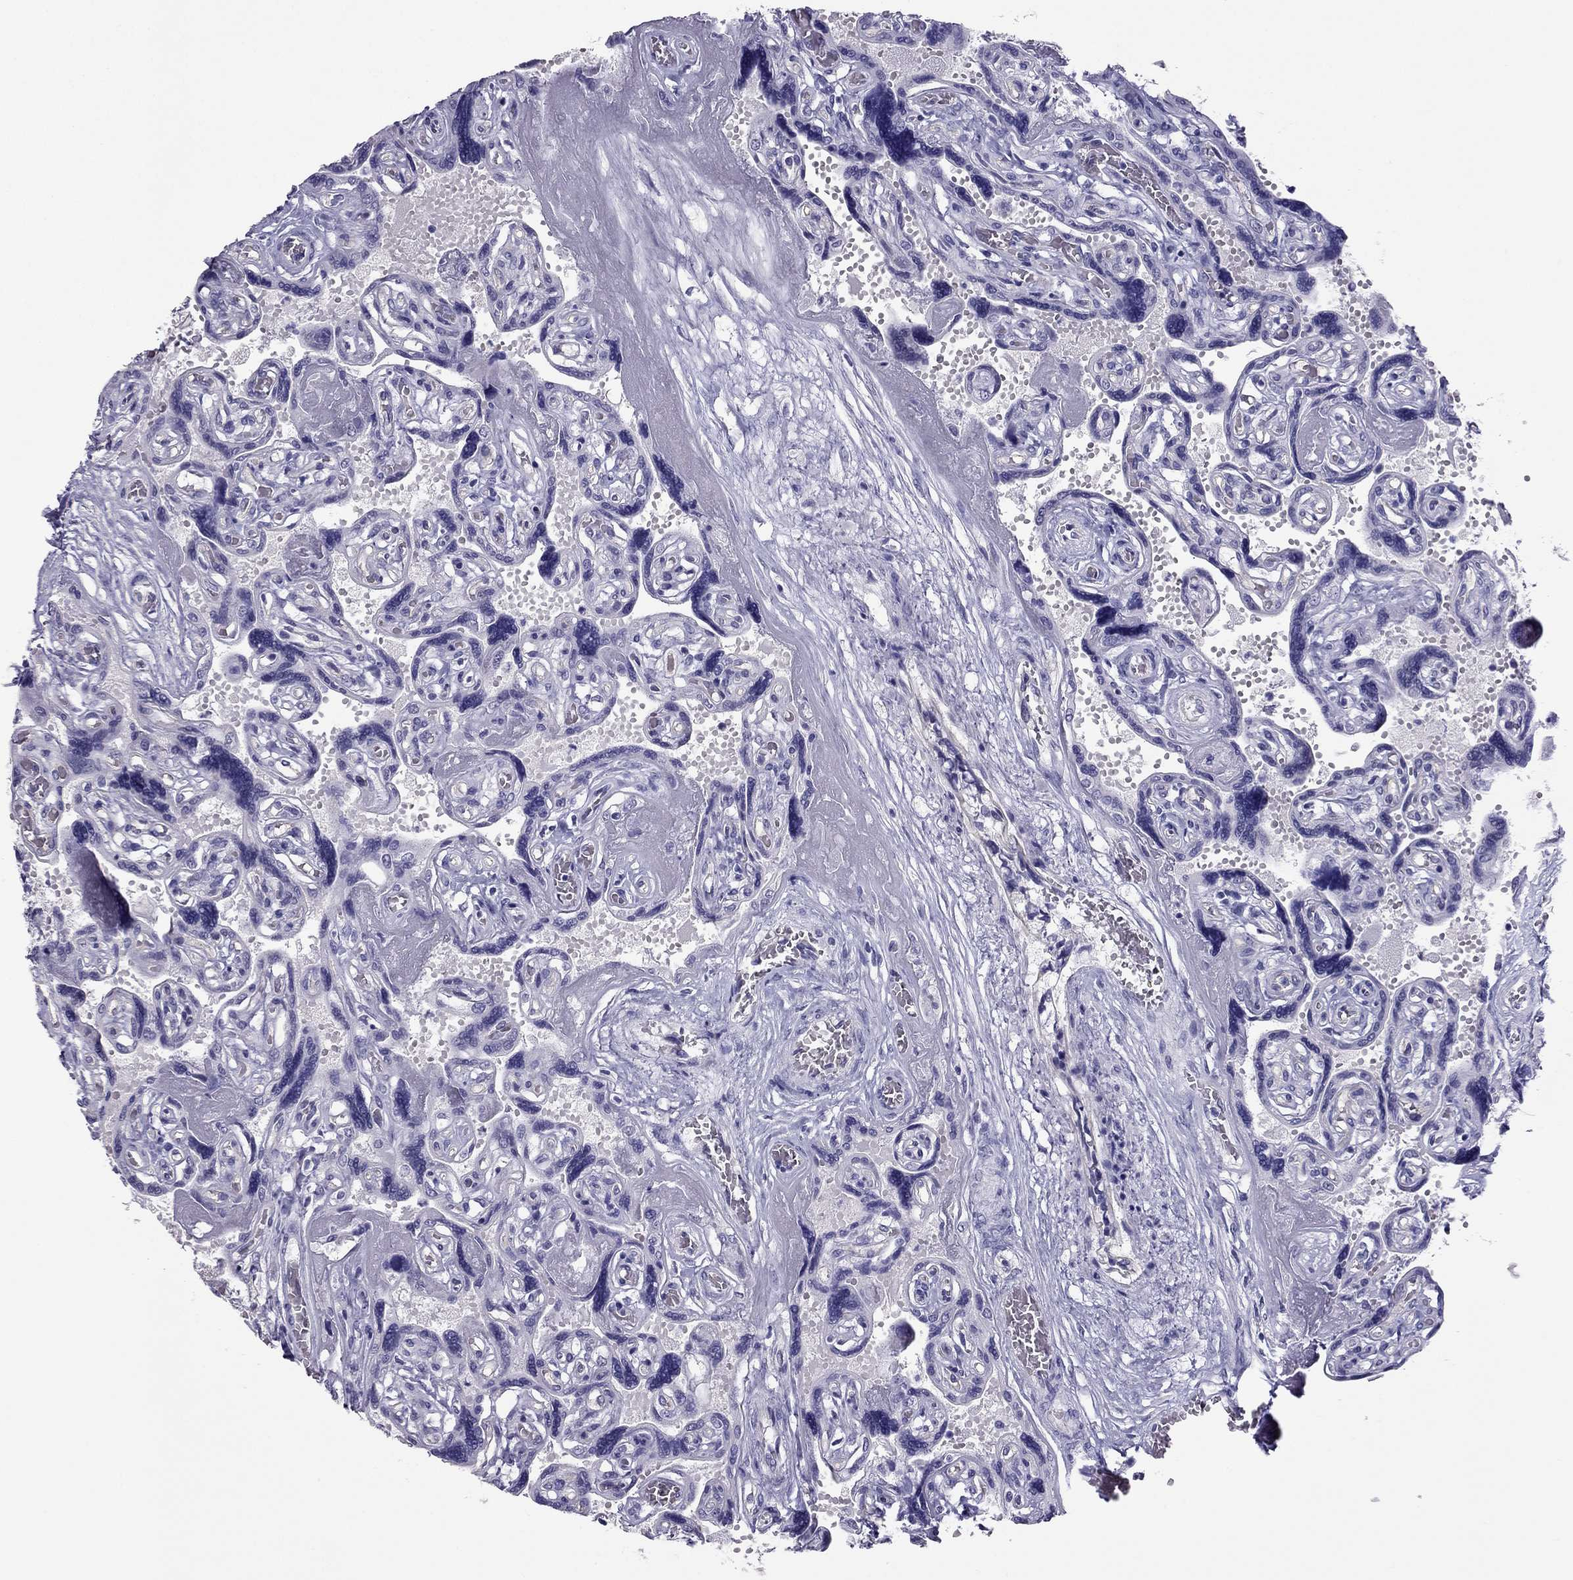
{"staining": {"intensity": "negative", "quantity": "none", "location": "none"}, "tissue": "placenta", "cell_type": "Decidual cells", "image_type": "normal", "snomed": [{"axis": "morphology", "description": "Normal tissue, NOS"}, {"axis": "topography", "description": "Placenta"}], "caption": "Decidual cells show no significant protein expression in benign placenta. (DAB (3,3'-diaminobenzidine) immunohistochemistry (IHC) with hematoxylin counter stain).", "gene": "PDE6A", "patient": {"sex": "female", "age": 32}}